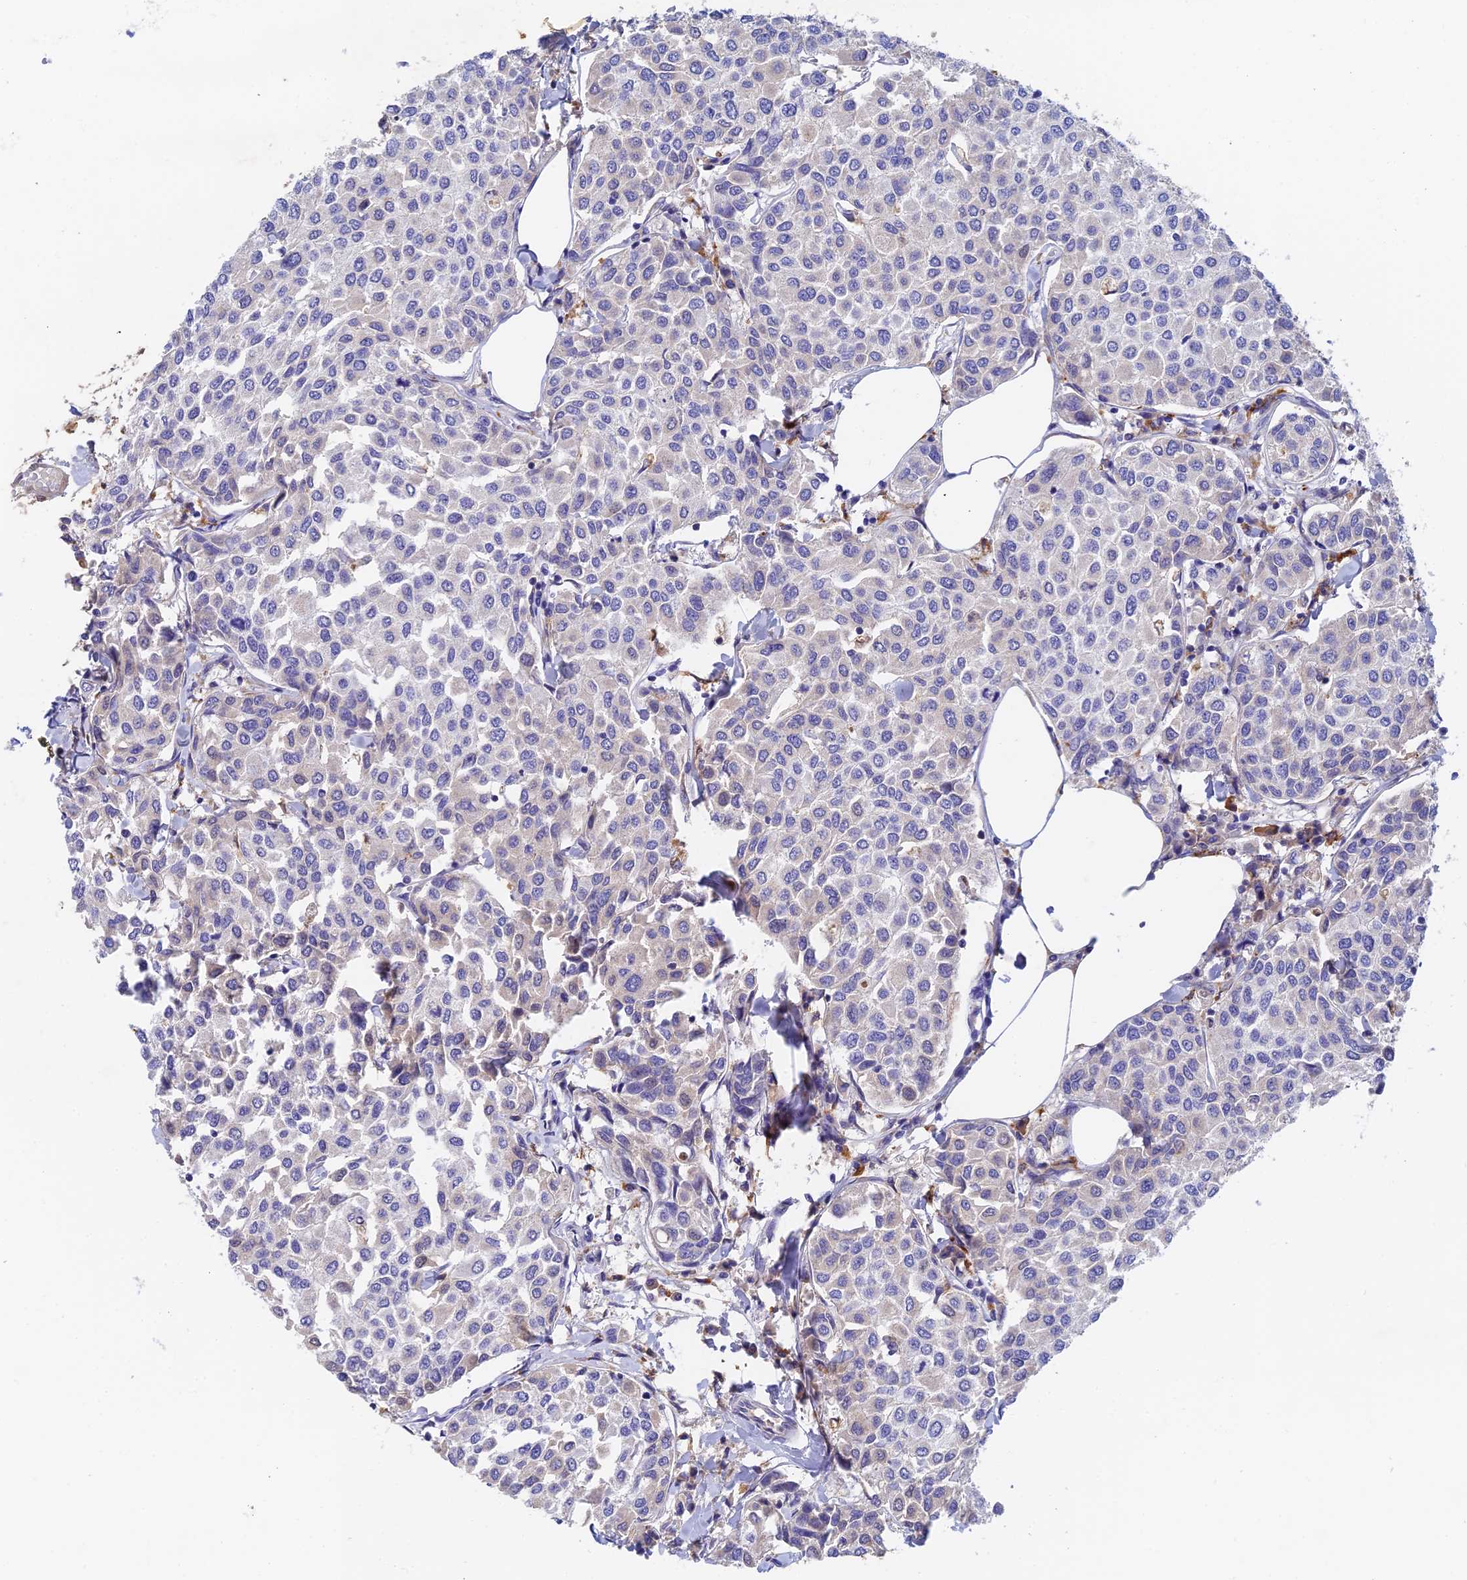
{"staining": {"intensity": "negative", "quantity": "none", "location": "none"}, "tissue": "breast cancer", "cell_type": "Tumor cells", "image_type": "cancer", "snomed": [{"axis": "morphology", "description": "Duct carcinoma"}, {"axis": "topography", "description": "Breast"}], "caption": "Immunohistochemistry micrograph of neoplastic tissue: human invasive ductal carcinoma (breast) stained with DAB (3,3'-diaminobenzidine) reveals no significant protein expression in tumor cells.", "gene": "RPGRIP1L", "patient": {"sex": "female", "age": 55}}